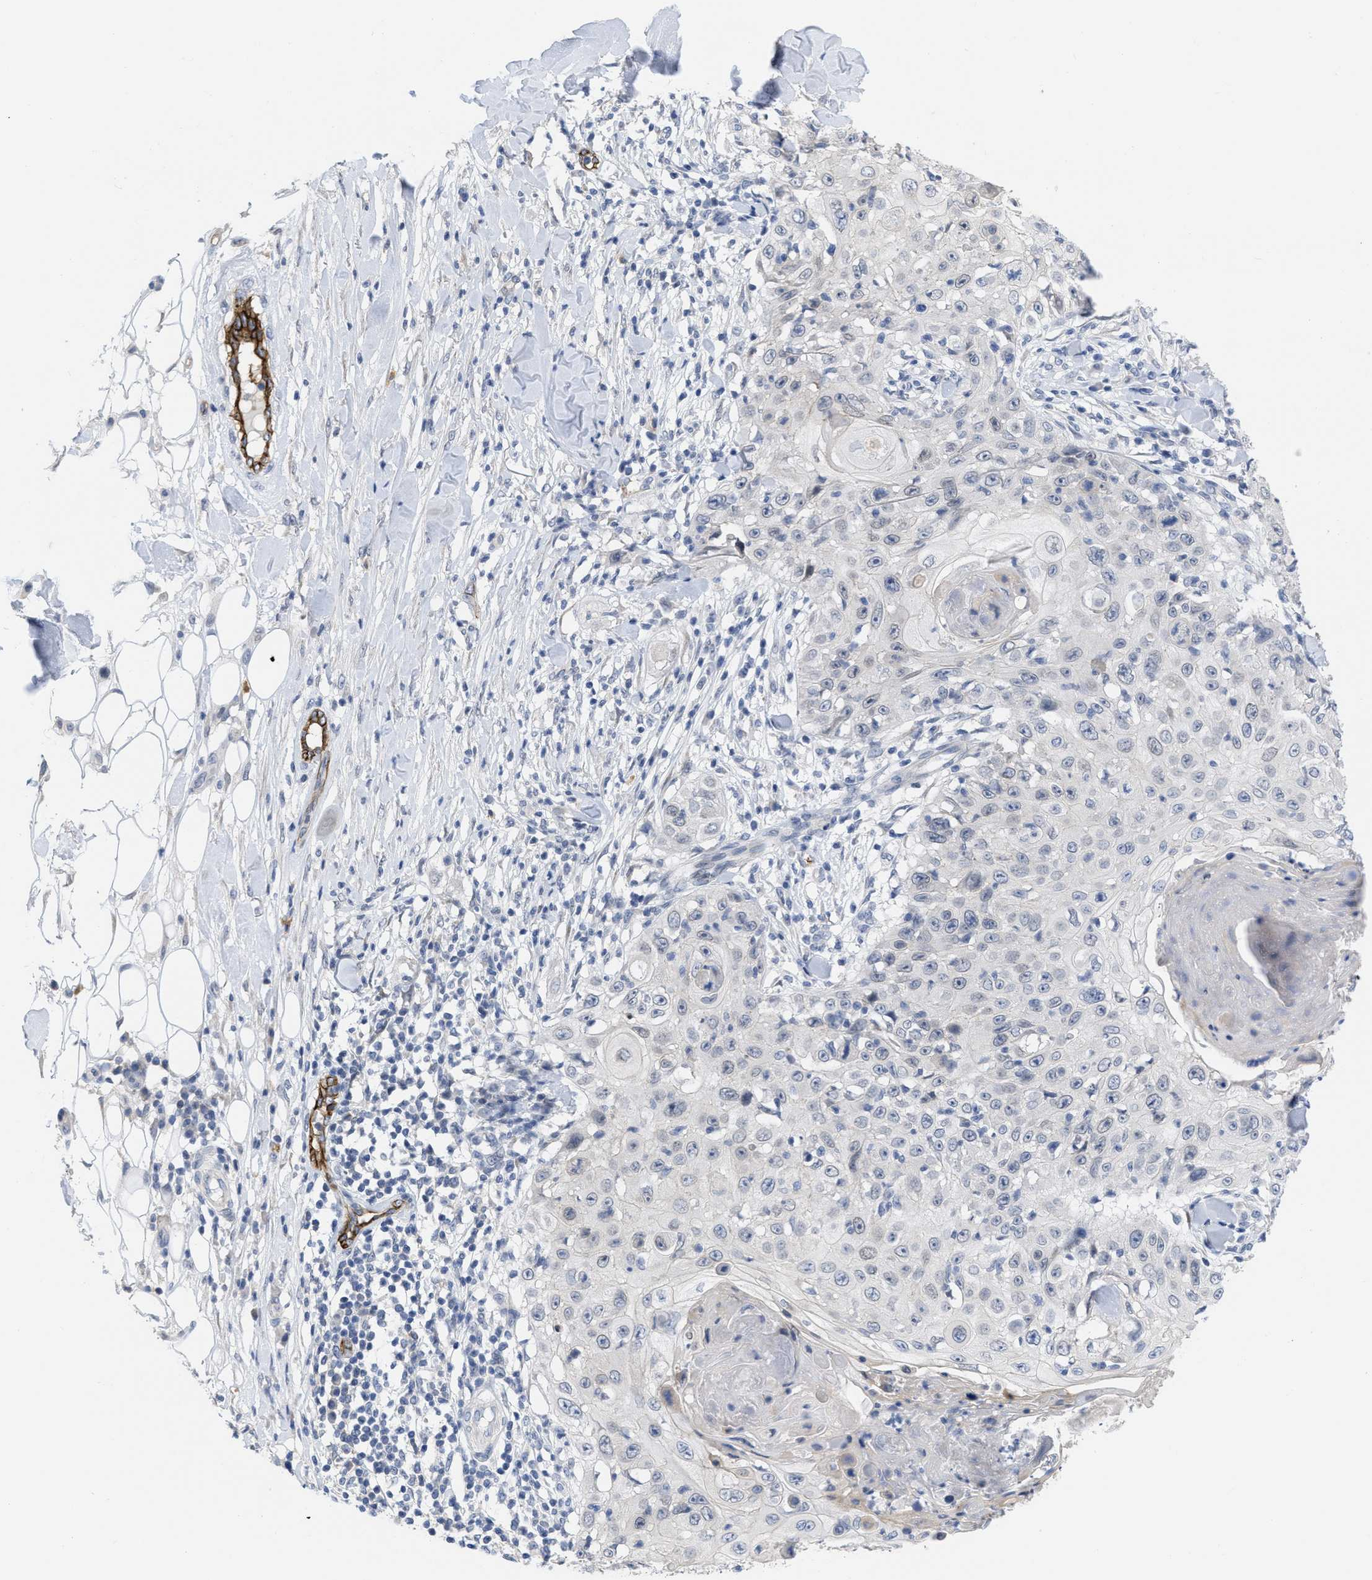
{"staining": {"intensity": "negative", "quantity": "none", "location": "none"}, "tissue": "skin cancer", "cell_type": "Tumor cells", "image_type": "cancer", "snomed": [{"axis": "morphology", "description": "Squamous cell carcinoma, NOS"}, {"axis": "topography", "description": "Skin"}], "caption": "This is an IHC histopathology image of human skin cancer. There is no positivity in tumor cells.", "gene": "ACKR1", "patient": {"sex": "male", "age": 86}}